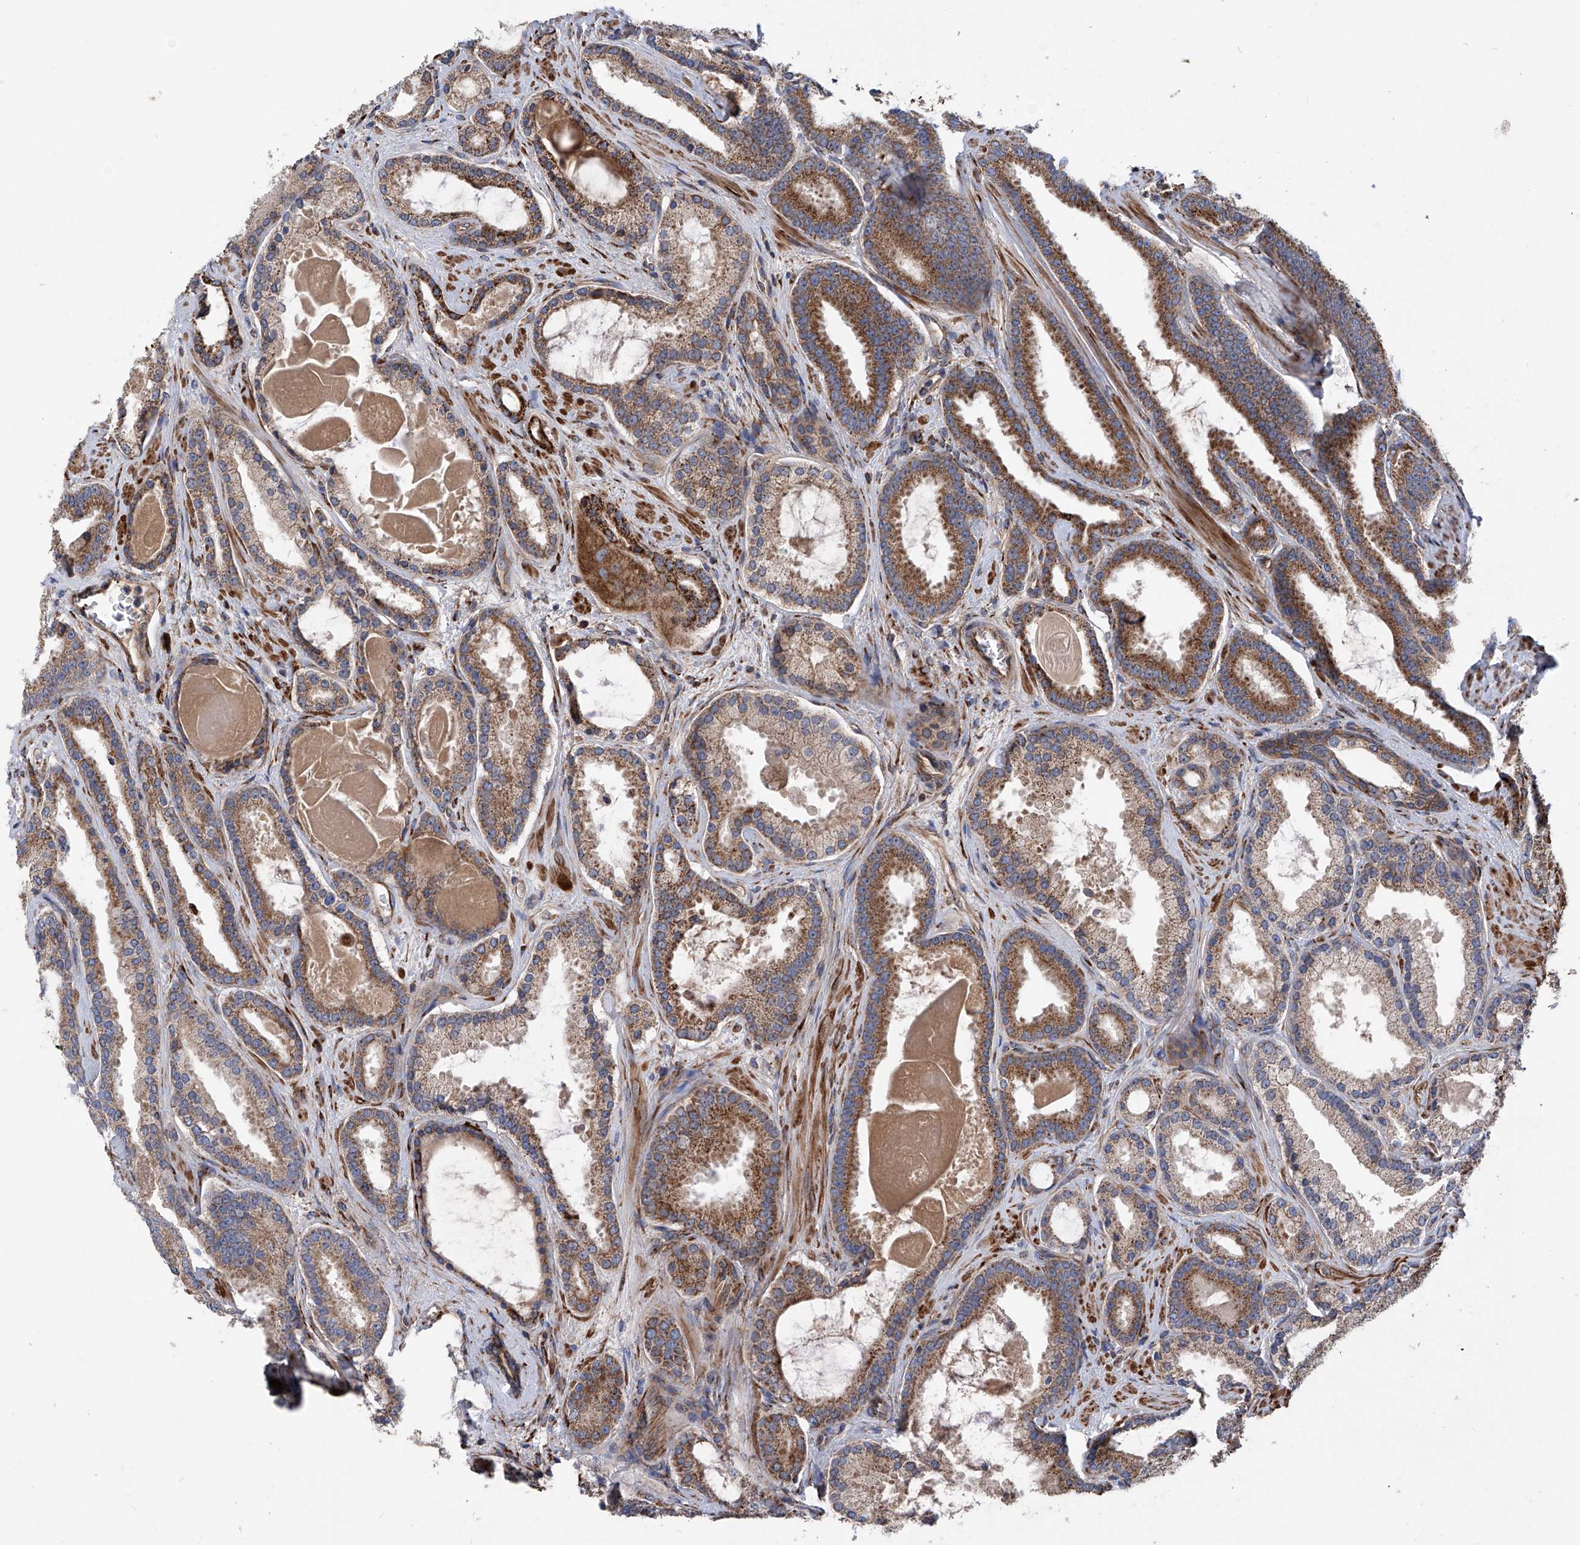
{"staining": {"intensity": "moderate", "quantity": ">75%", "location": "cytoplasmic/membranous"}, "tissue": "prostate cancer", "cell_type": "Tumor cells", "image_type": "cancer", "snomed": [{"axis": "morphology", "description": "Adenocarcinoma, High grade"}, {"axis": "topography", "description": "Prostate"}], "caption": "High-power microscopy captured an immunohistochemistry (IHC) photomicrograph of prostate cancer, revealing moderate cytoplasmic/membranous expression in about >75% of tumor cells.", "gene": "ASCC3", "patient": {"sex": "male", "age": 60}}